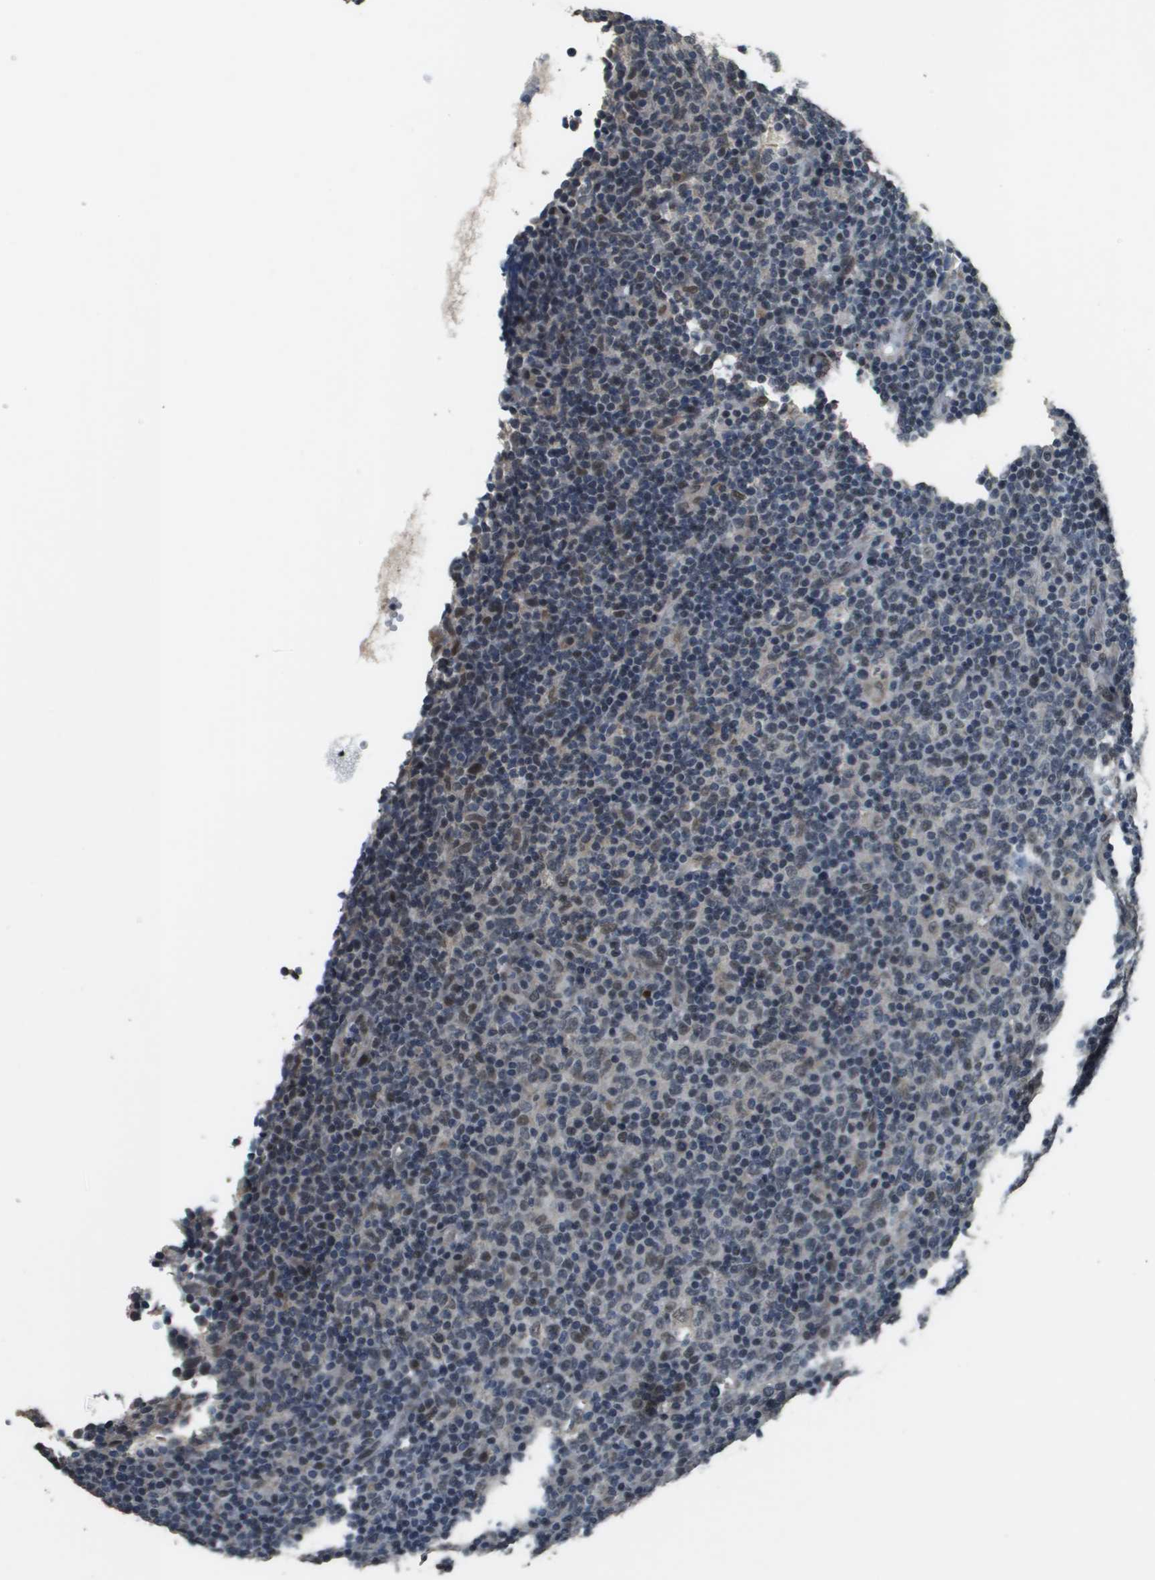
{"staining": {"intensity": "weak", "quantity": "25%-75%", "location": "nuclear"}, "tissue": "lymphoma", "cell_type": "Tumor cells", "image_type": "cancer", "snomed": [{"axis": "morphology", "description": "Malignant lymphoma, non-Hodgkin's type, Low grade"}, {"axis": "topography", "description": "Lymph node"}], "caption": "Immunohistochemistry micrograph of lymphoma stained for a protein (brown), which exhibits low levels of weak nuclear expression in about 25%-75% of tumor cells.", "gene": "FANCC", "patient": {"sex": "male", "age": 70}}